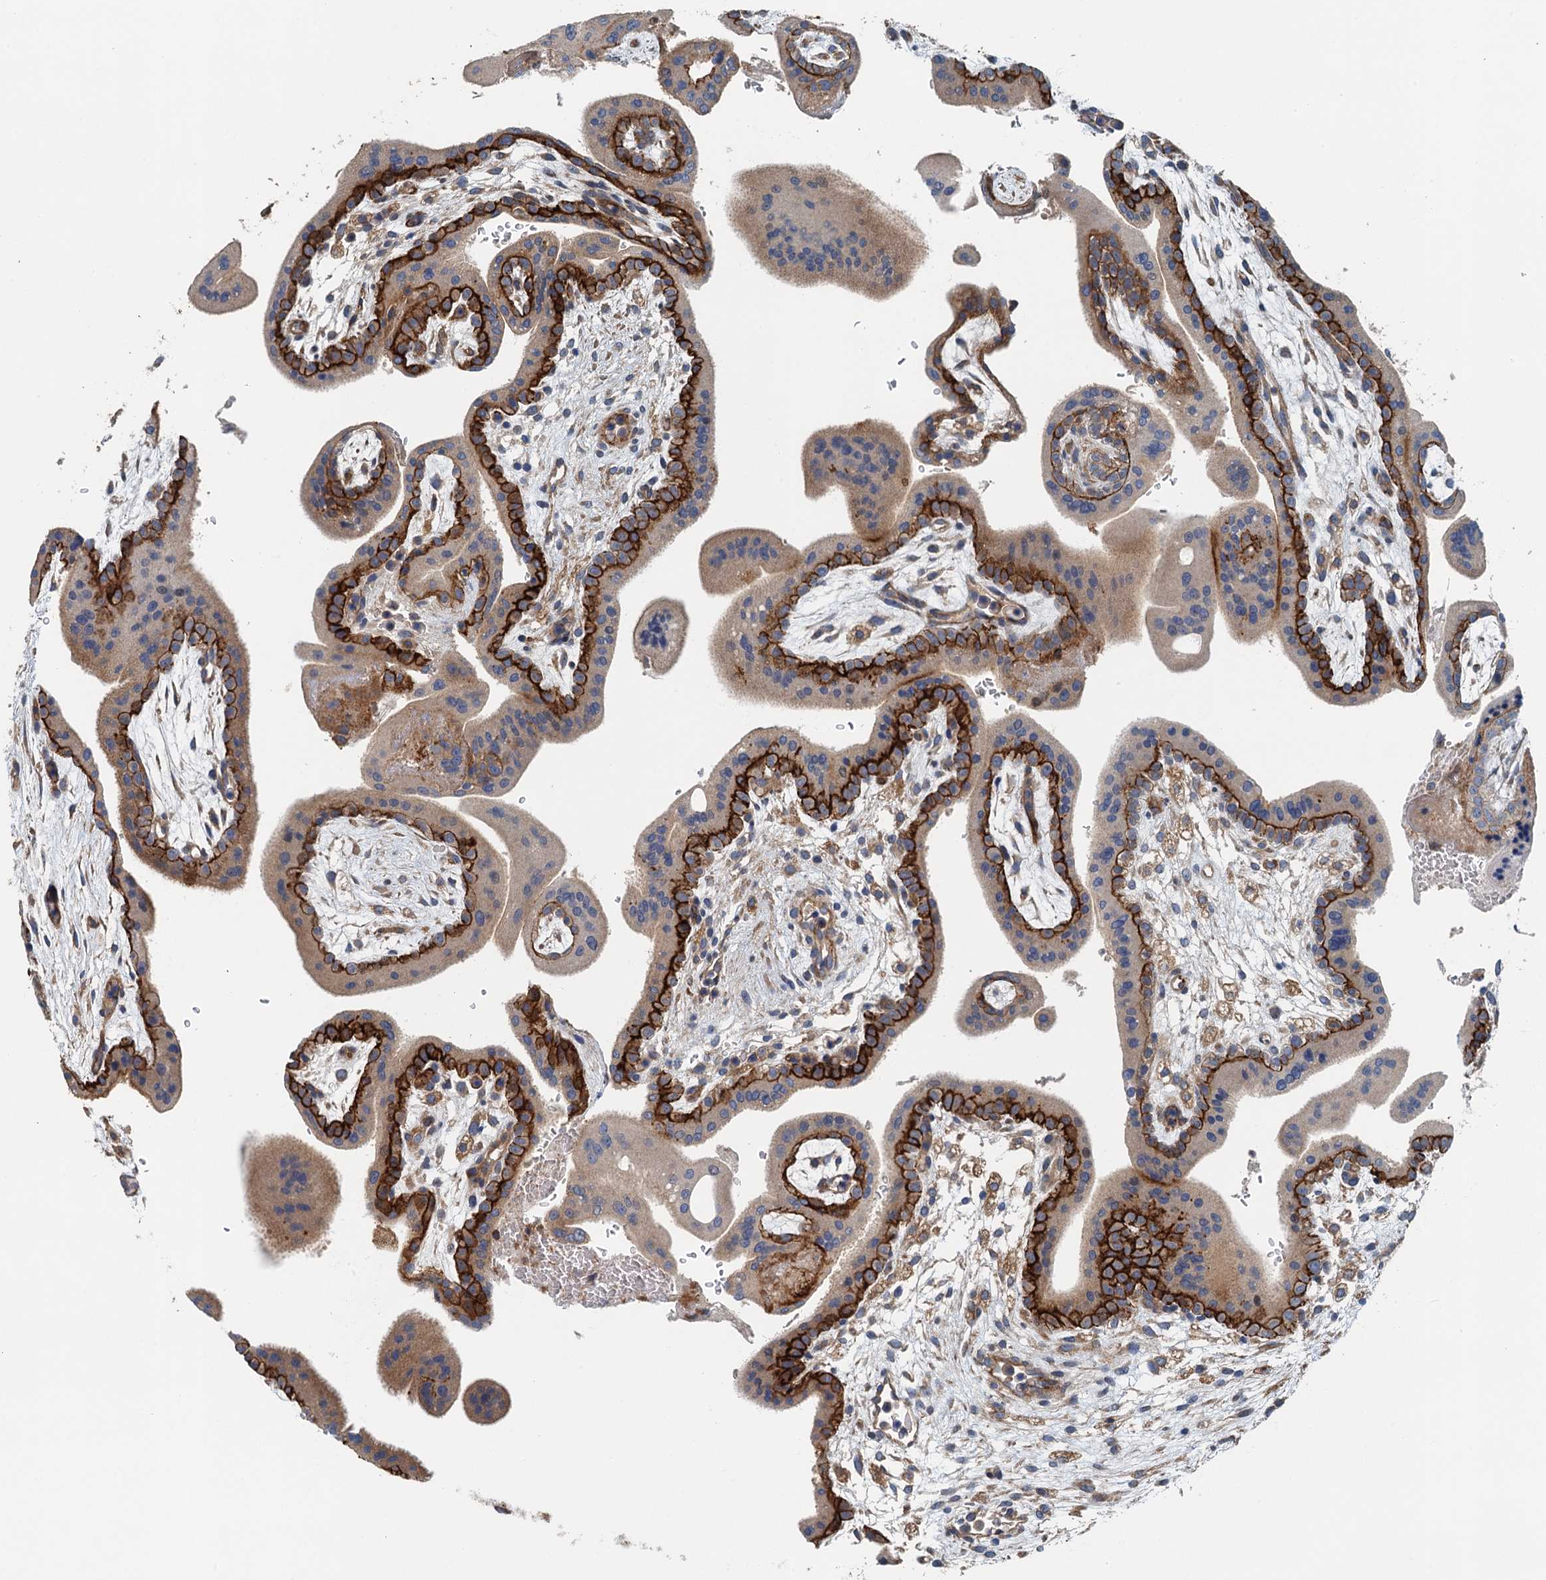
{"staining": {"intensity": "strong", "quantity": ">75%", "location": "cytoplasmic/membranous"}, "tissue": "placenta", "cell_type": "Trophoblastic cells", "image_type": "normal", "snomed": [{"axis": "morphology", "description": "Normal tissue, NOS"}, {"axis": "topography", "description": "Placenta"}], "caption": "The image exhibits immunohistochemical staining of benign placenta. There is strong cytoplasmic/membranous expression is identified in approximately >75% of trophoblastic cells.", "gene": "PPP1R14D", "patient": {"sex": "female", "age": 35}}